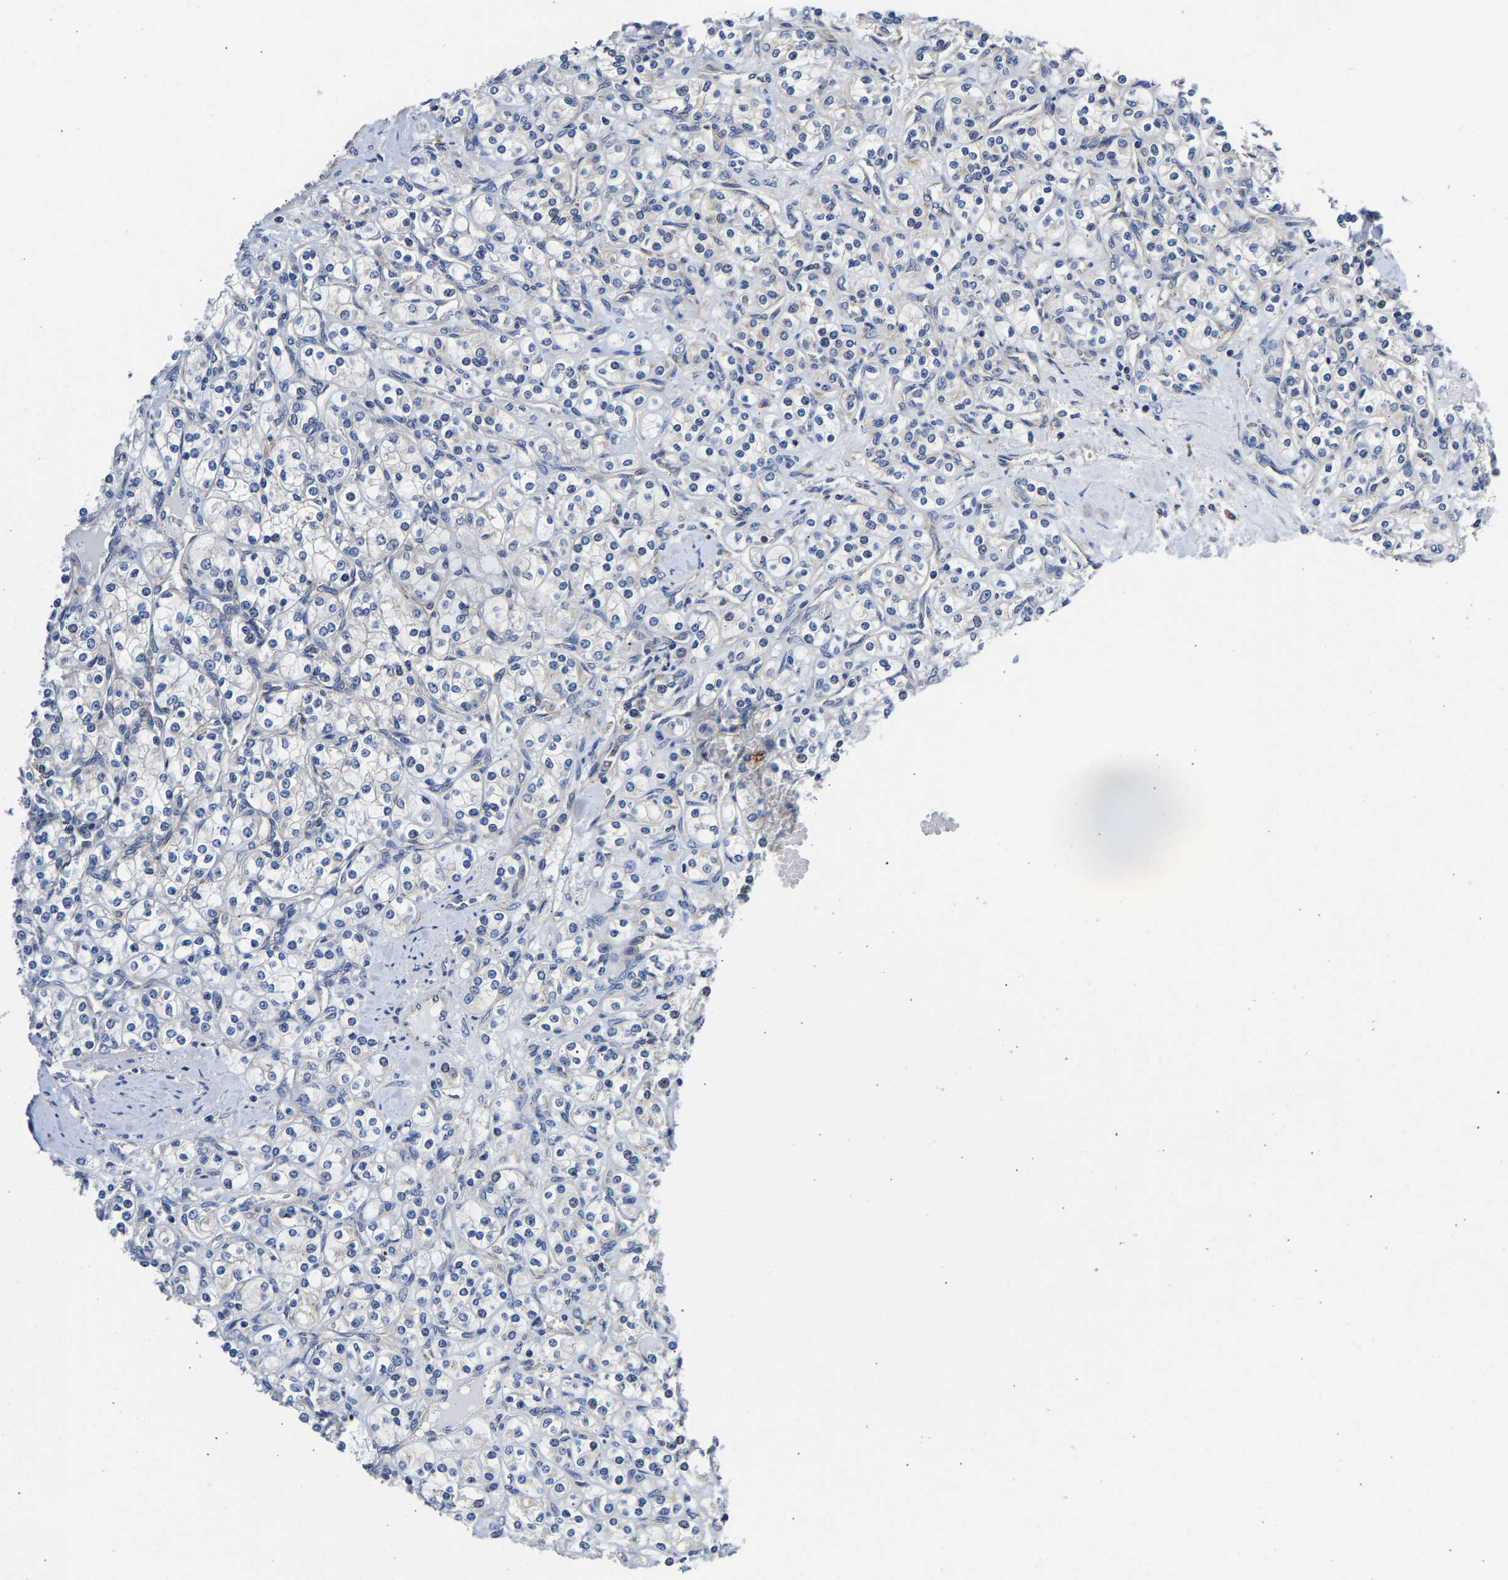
{"staining": {"intensity": "negative", "quantity": "none", "location": "none"}, "tissue": "renal cancer", "cell_type": "Tumor cells", "image_type": "cancer", "snomed": [{"axis": "morphology", "description": "Adenocarcinoma, NOS"}, {"axis": "topography", "description": "Kidney"}], "caption": "This is a photomicrograph of immunohistochemistry staining of renal cancer, which shows no staining in tumor cells. (Immunohistochemistry, brightfield microscopy, high magnification).", "gene": "CCDC6", "patient": {"sex": "male", "age": 77}}